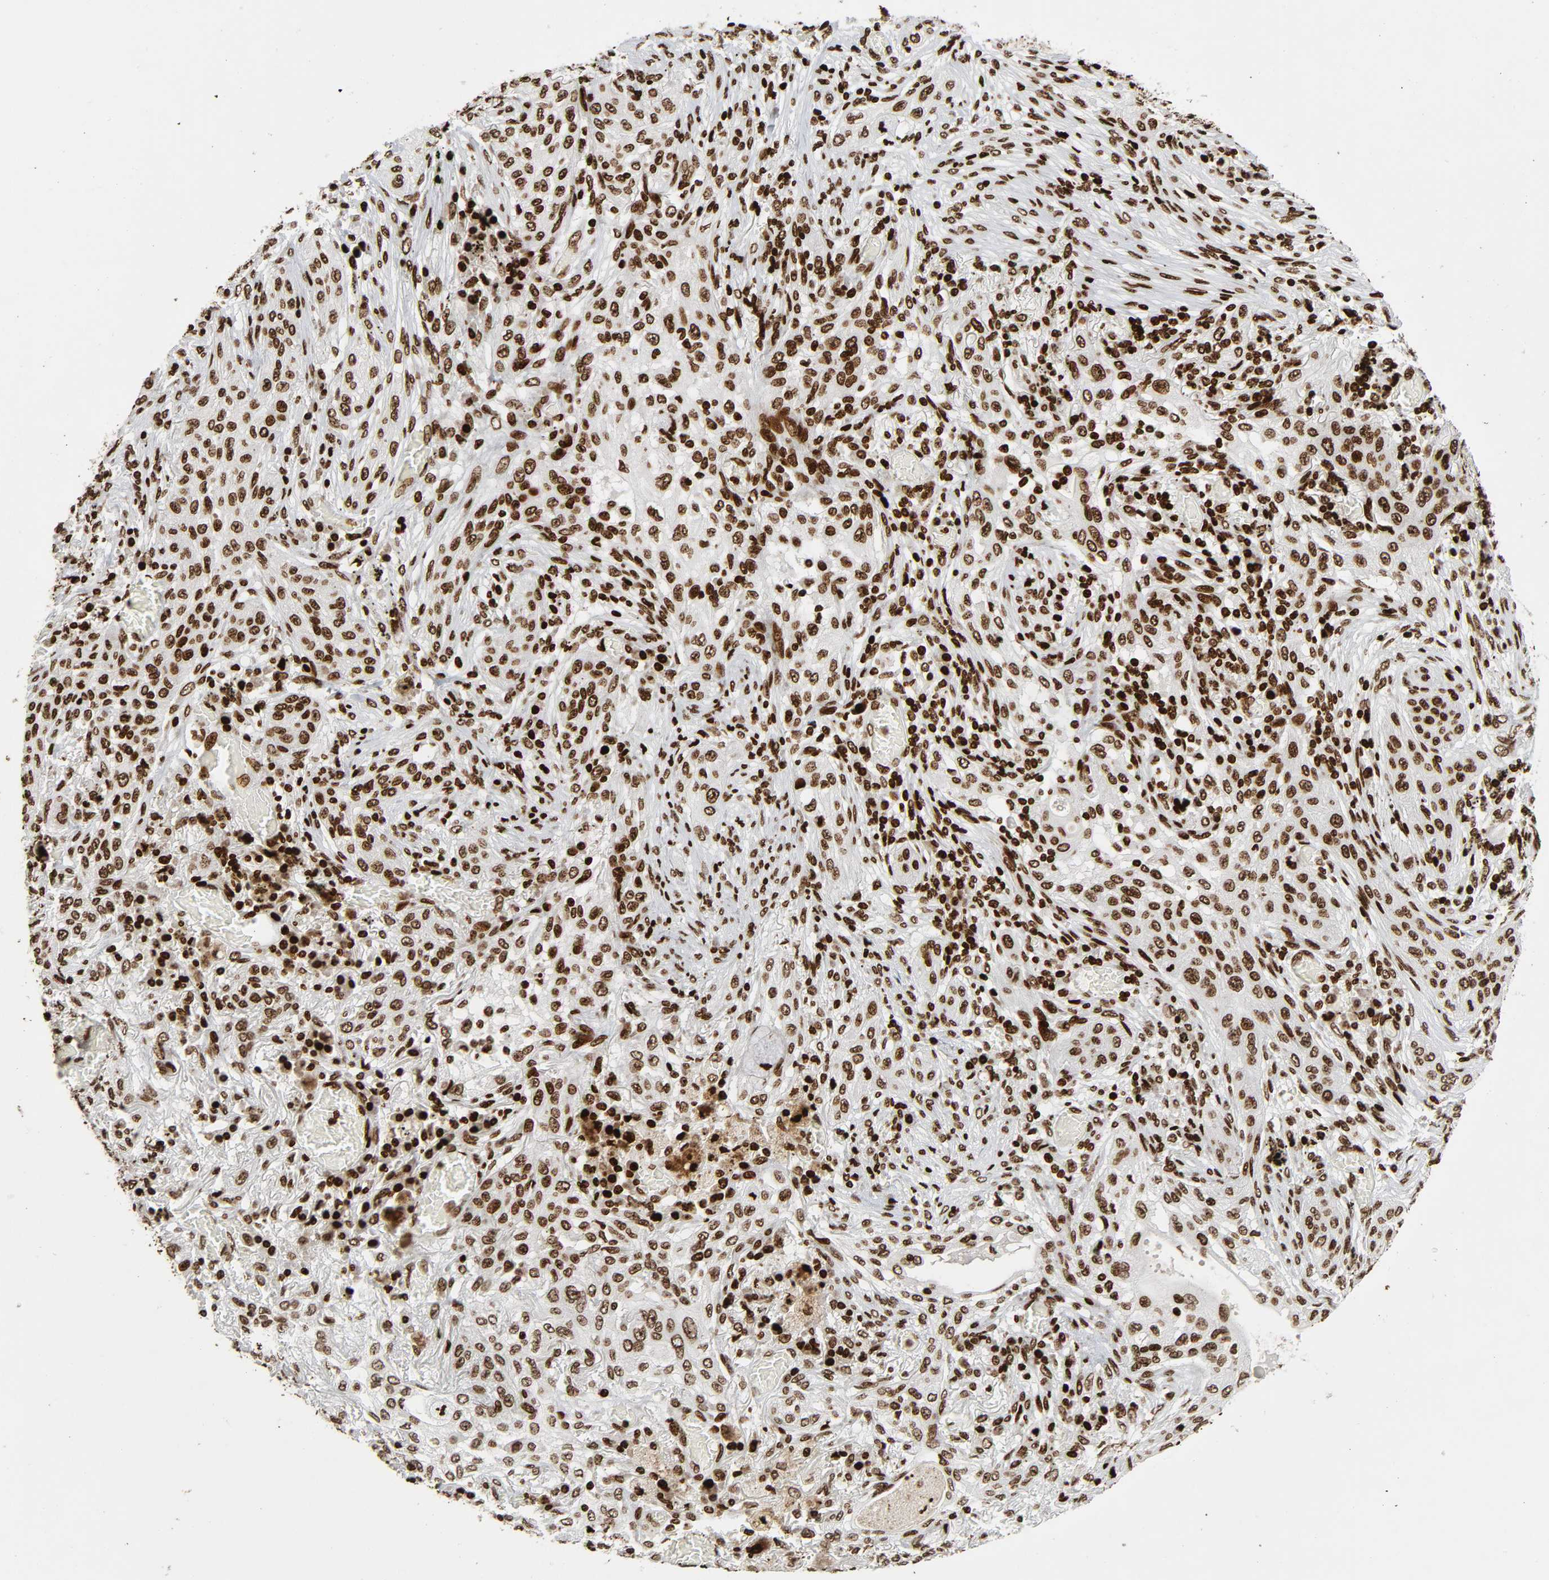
{"staining": {"intensity": "strong", "quantity": ">75%", "location": "nuclear"}, "tissue": "lung cancer", "cell_type": "Tumor cells", "image_type": "cancer", "snomed": [{"axis": "morphology", "description": "Squamous cell carcinoma, NOS"}, {"axis": "topography", "description": "Lung"}], "caption": "Lung cancer (squamous cell carcinoma) was stained to show a protein in brown. There is high levels of strong nuclear staining in about >75% of tumor cells.", "gene": "RXRA", "patient": {"sex": "female", "age": 47}}